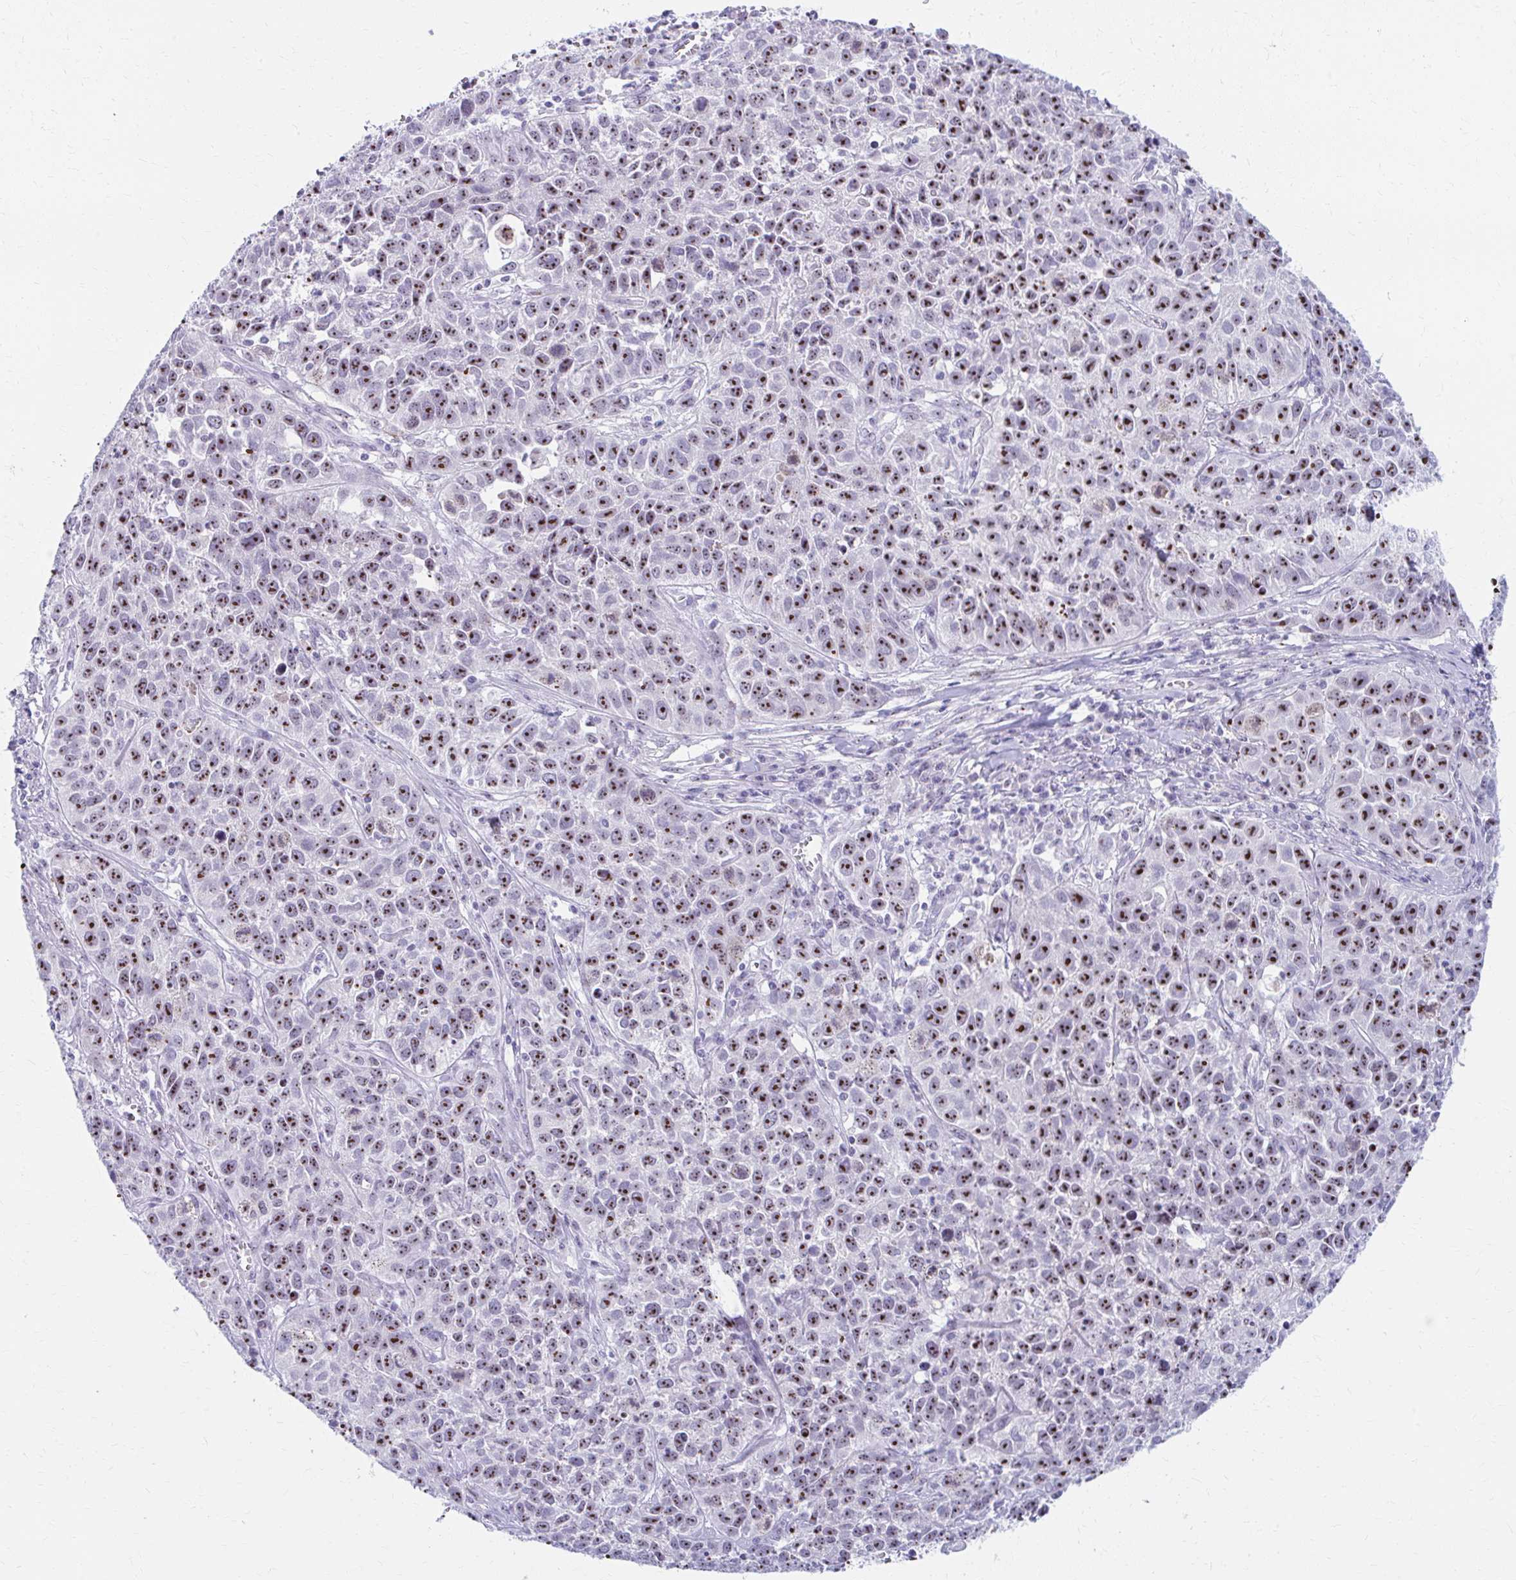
{"staining": {"intensity": "moderate", "quantity": ">75%", "location": "nuclear"}, "tissue": "lung cancer", "cell_type": "Tumor cells", "image_type": "cancer", "snomed": [{"axis": "morphology", "description": "Squamous cell carcinoma, NOS"}, {"axis": "topography", "description": "Lung"}], "caption": "IHC histopathology image of human lung squamous cell carcinoma stained for a protein (brown), which reveals medium levels of moderate nuclear staining in about >75% of tumor cells.", "gene": "FTSJ3", "patient": {"sex": "male", "age": 76}}